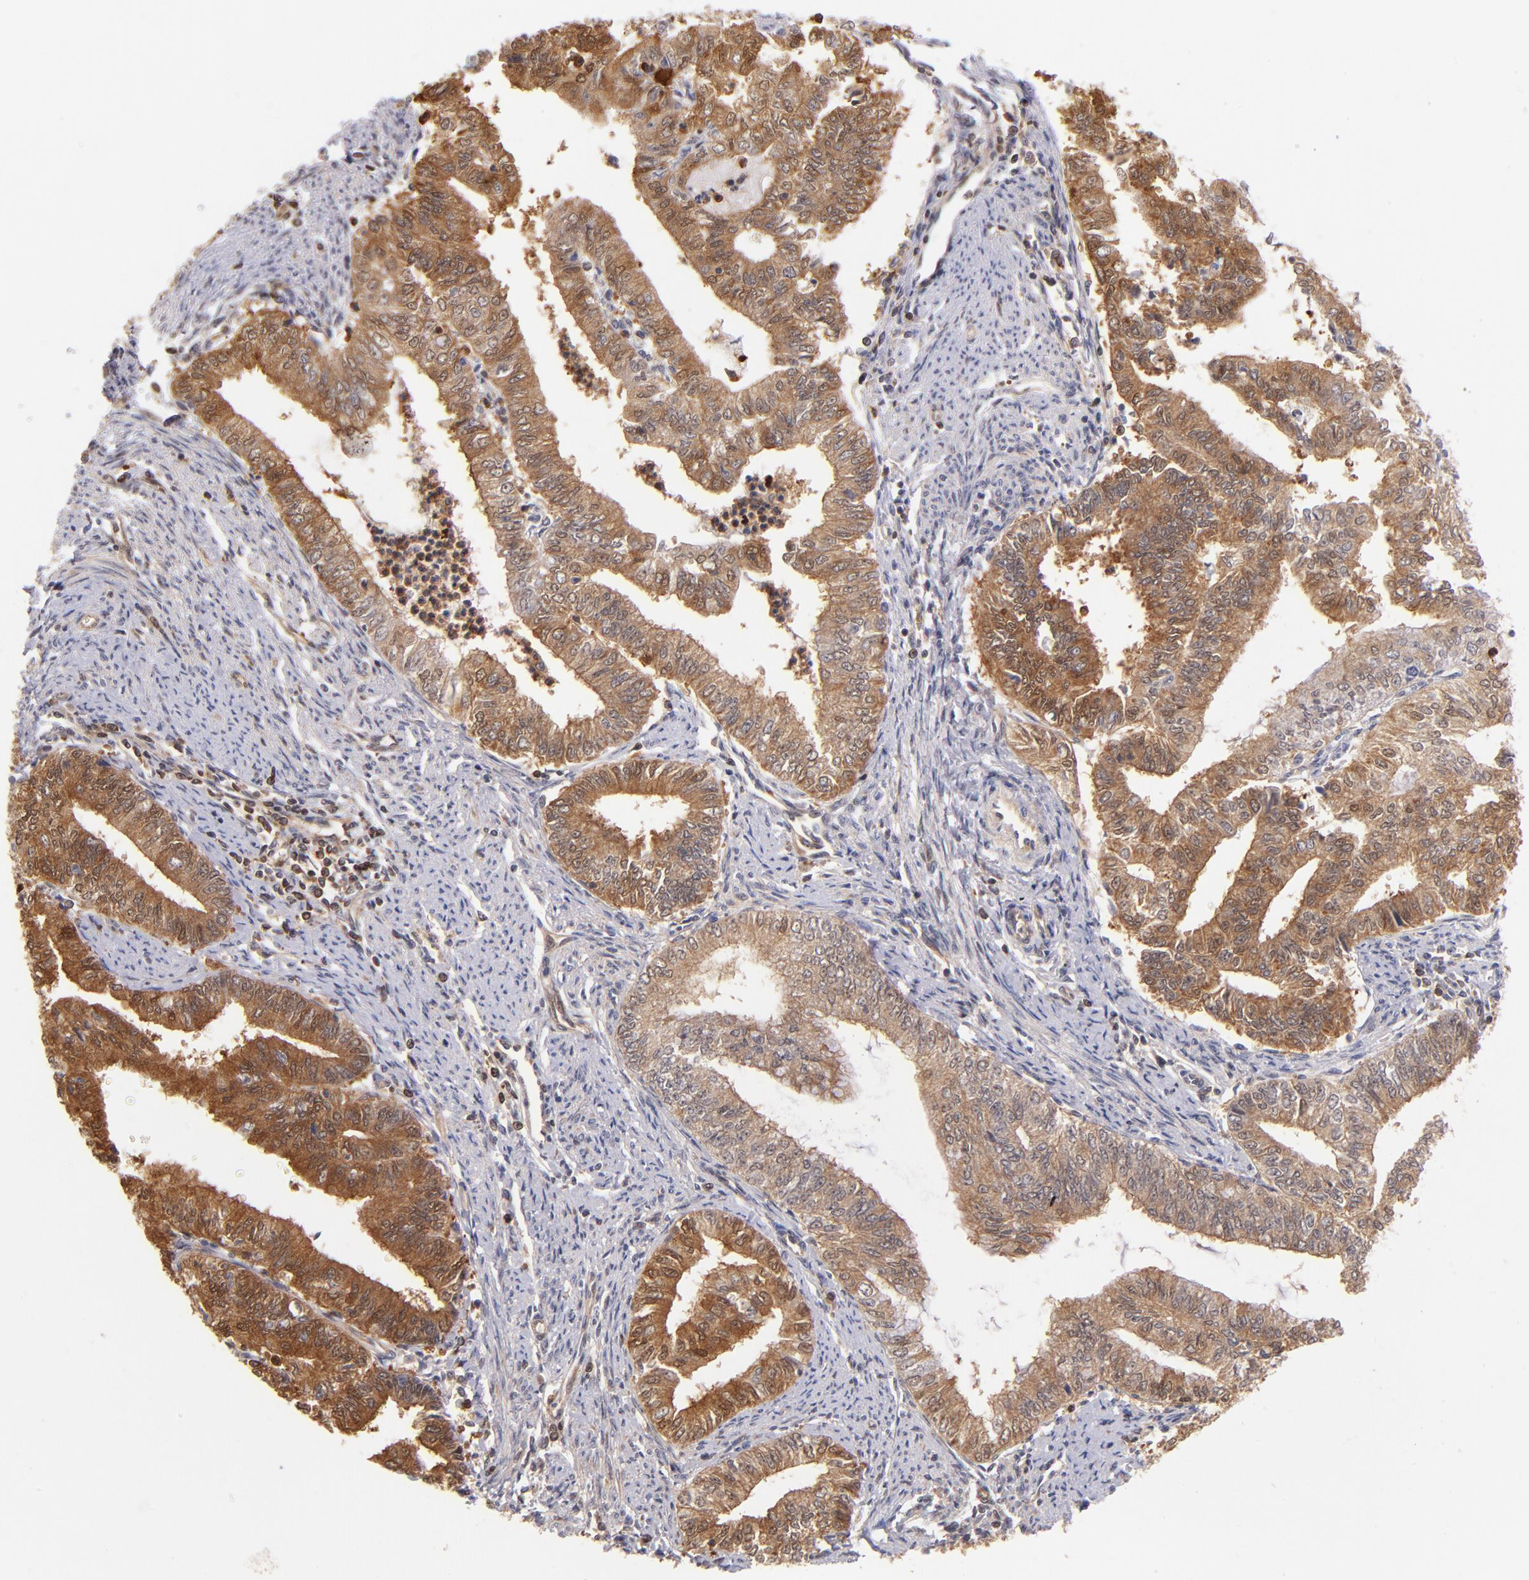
{"staining": {"intensity": "moderate", "quantity": ">75%", "location": "cytoplasmic/membranous"}, "tissue": "endometrial cancer", "cell_type": "Tumor cells", "image_type": "cancer", "snomed": [{"axis": "morphology", "description": "Adenocarcinoma, NOS"}, {"axis": "topography", "description": "Endometrium"}], "caption": "Adenocarcinoma (endometrial) stained with DAB IHC reveals medium levels of moderate cytoplasmic/membranous positivity in about >75% of tumor cells. Using DAB (brown) and hematoxylin (blue) stains, captured at high magnification using brightfield microscopy.", "gene": "YWHAB", "patient": {"sex": "female", "age": 66}}